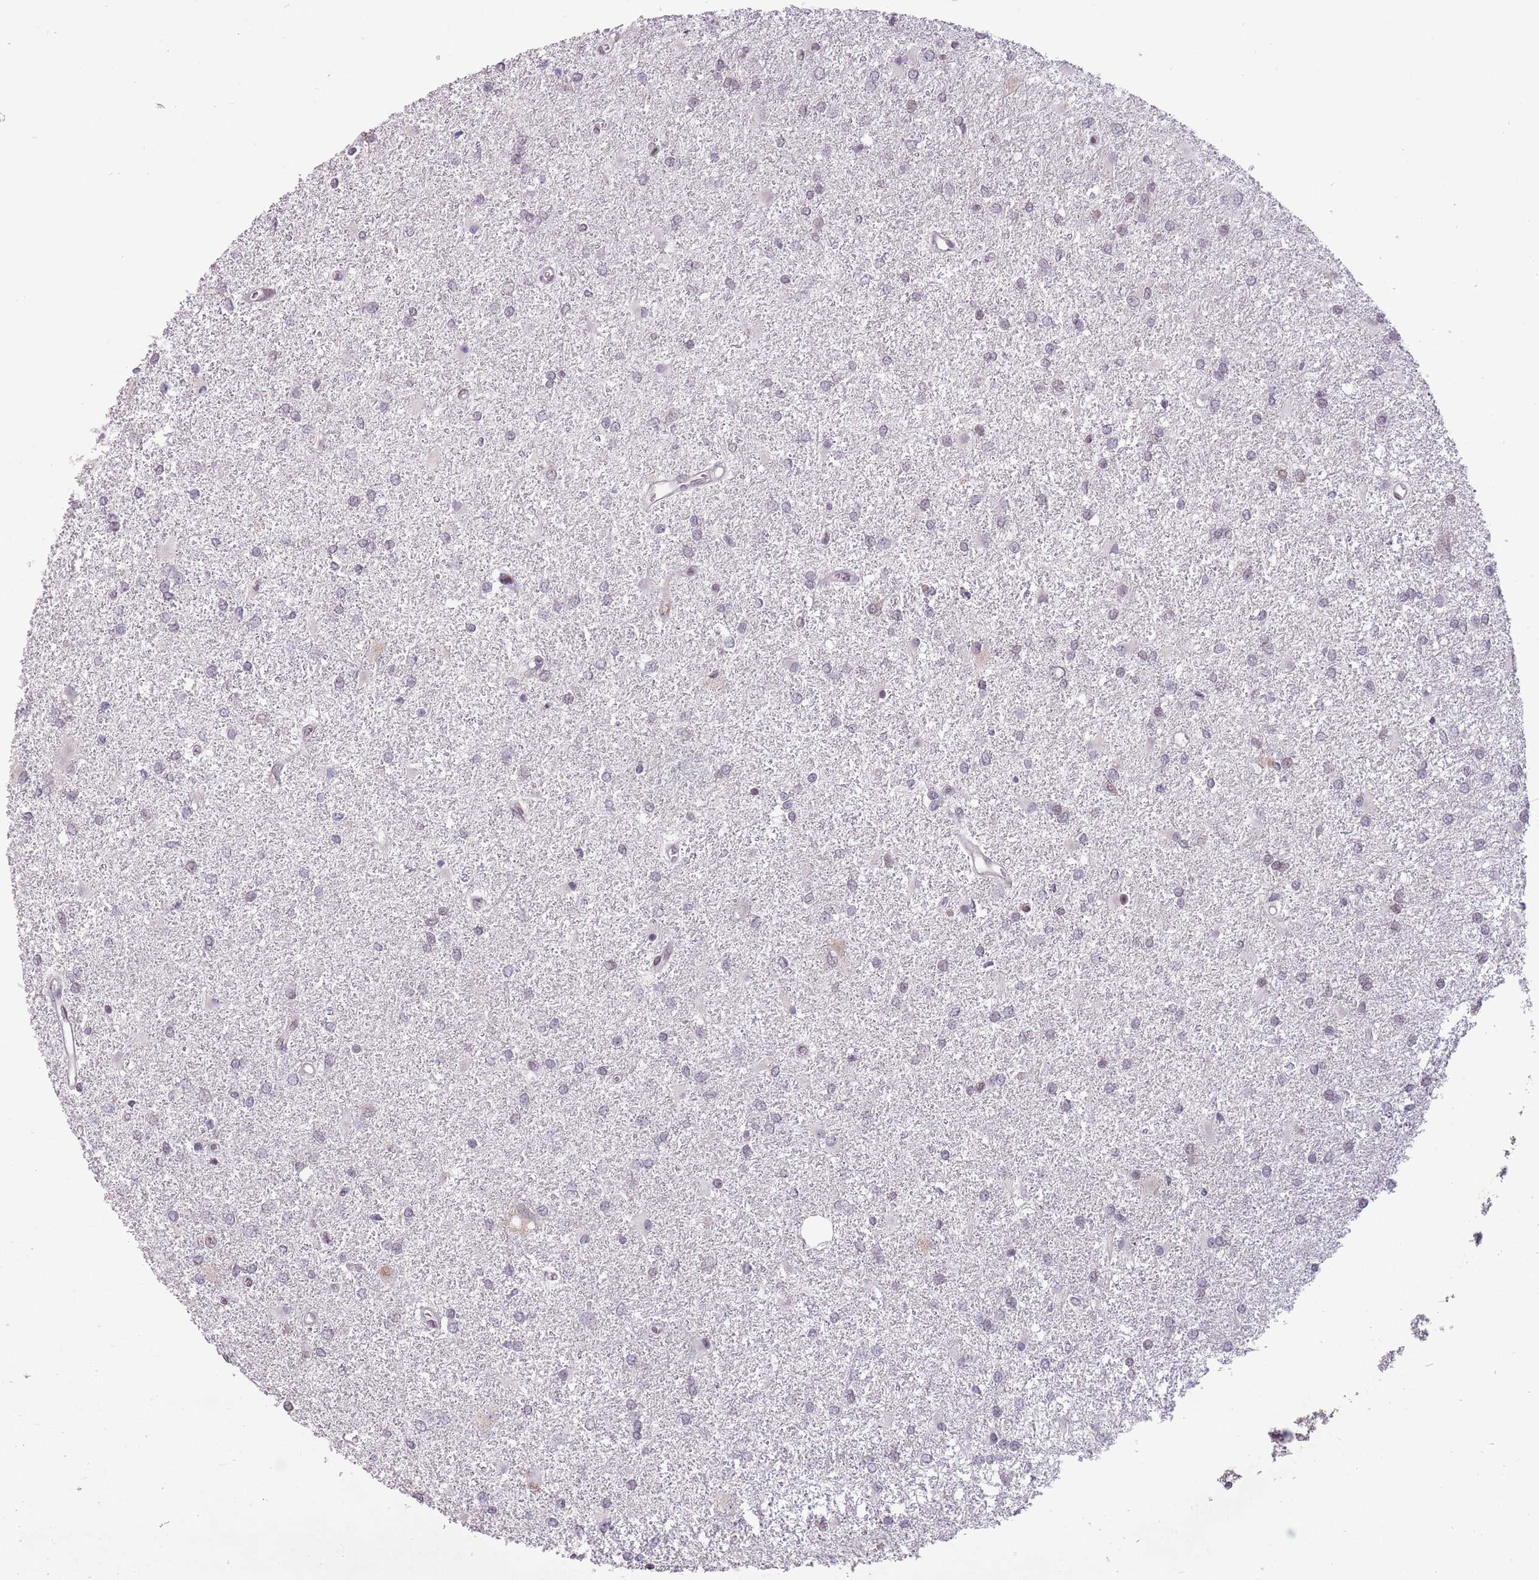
{"staining": {"intensity": "negative", "quantity": "none", "location": "none"}, "tissue": "glioma", "cell_type": "Tumor cells", "image_type": "cancer", "snomed": [{"axis": "morphology", "description": "Glioma, malignant, High grade"}, {"axis": "topography", "description": "Brain"}], "caption": "Immunohistochemical staining of human glioma shows no significant staining in tumor cells.", "gene": "ZNF574", "patient": {"sex": "female", "age": 50}}